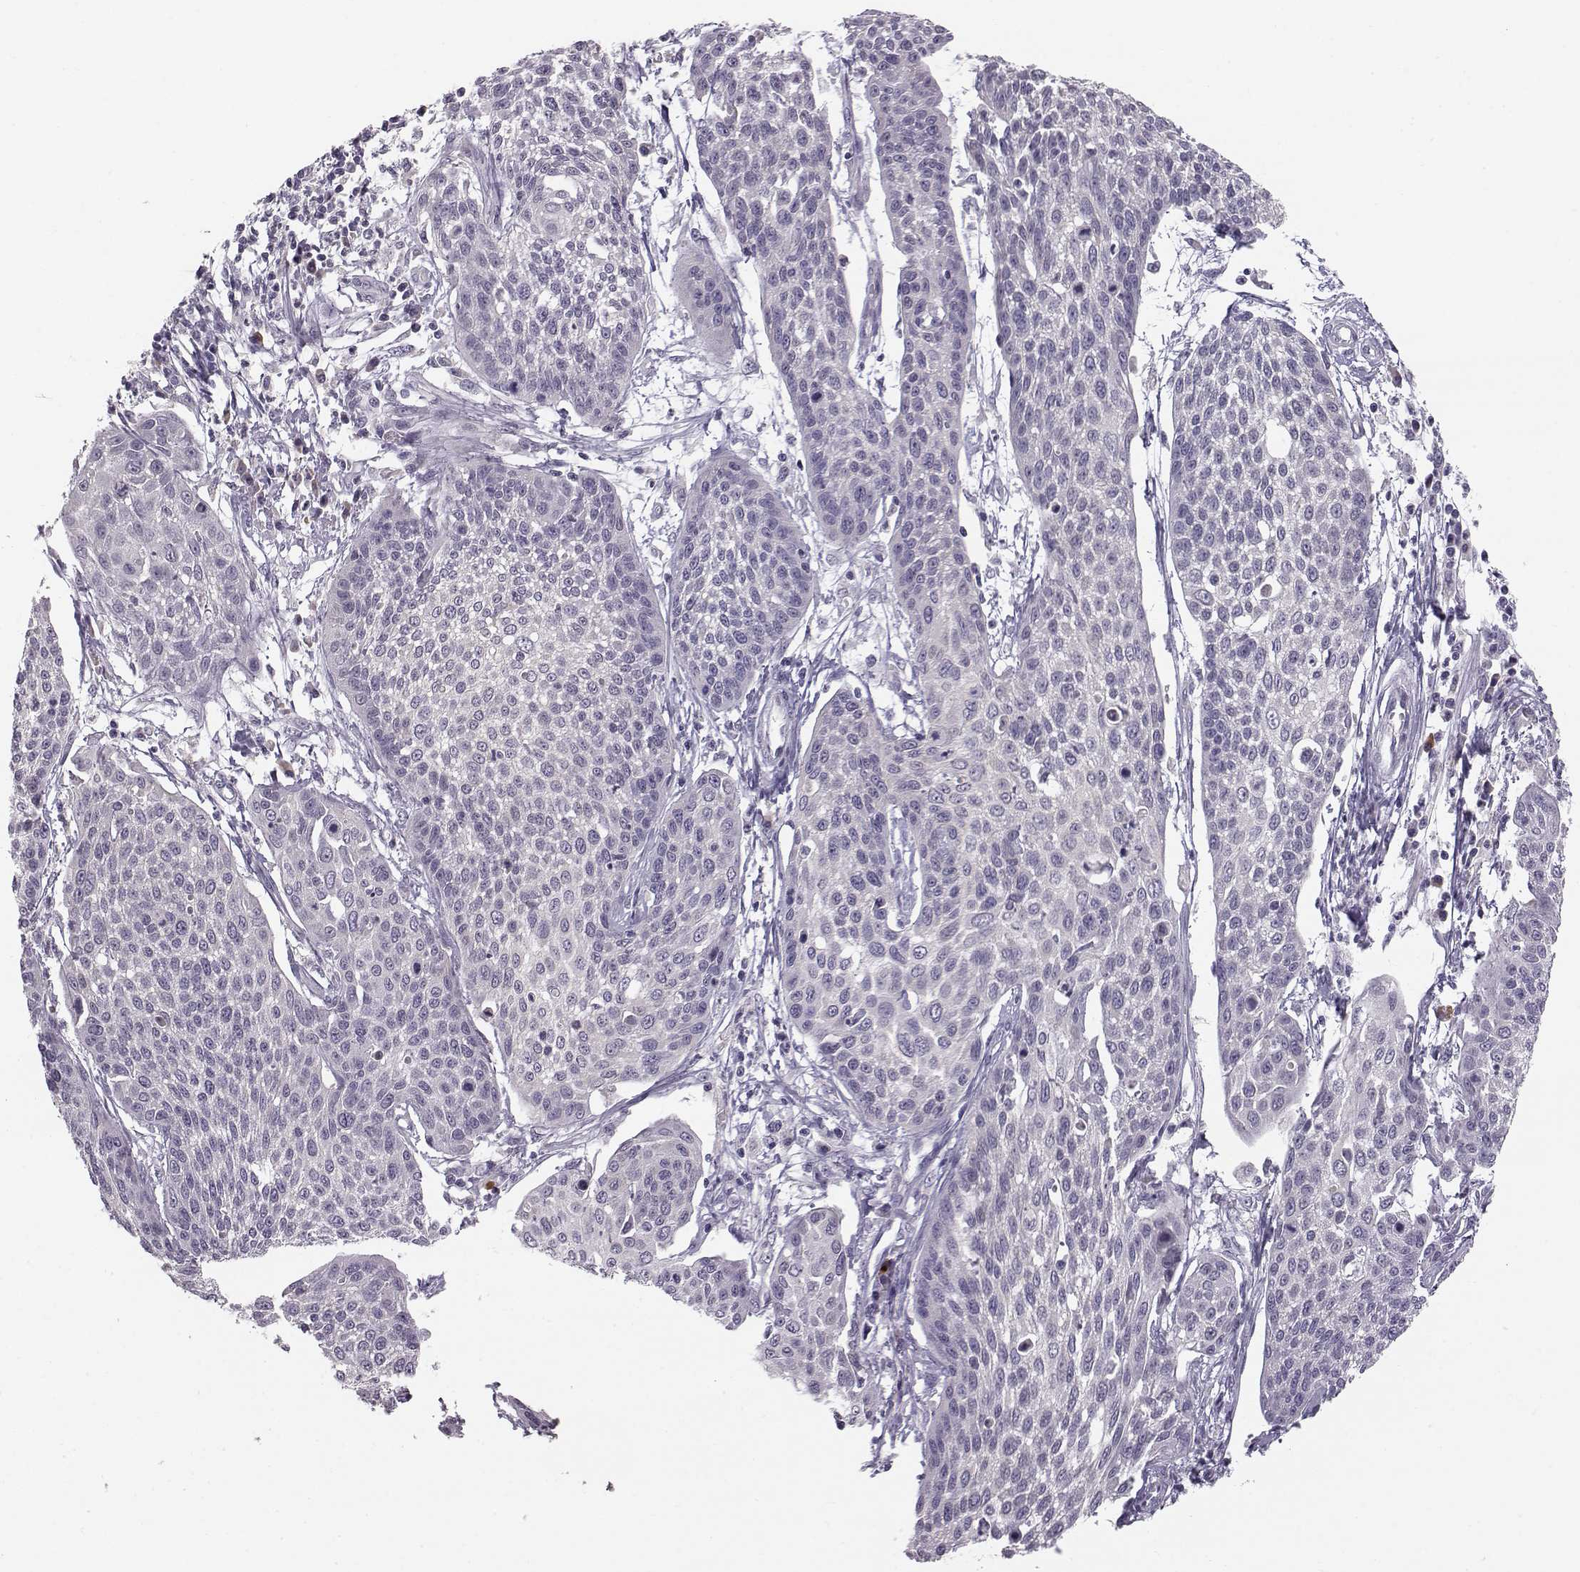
{"staining": {"intensity": "negative", "quantity": "none", "location": "none"}, "tissue": "cervical cancer", "cell_type": "Tumor cells", "image_type": "cancer", "snomed": [{"axis": "morphology", "description": "Squamous cell carcinoma, NOS"}, {"axis": "topography", "description": "Cervix"}], "caption": "The micrograph reveals no significant positivity in tumor cells of cervical squamous cell carcinoma. (Brightfield microscopy of DAB (3,3'-diaminobenzidine) immunohistochemistry (IHC) at high magnification).", "gene": "ACSL6", "patient": {"sex": "female", "age": 34}}